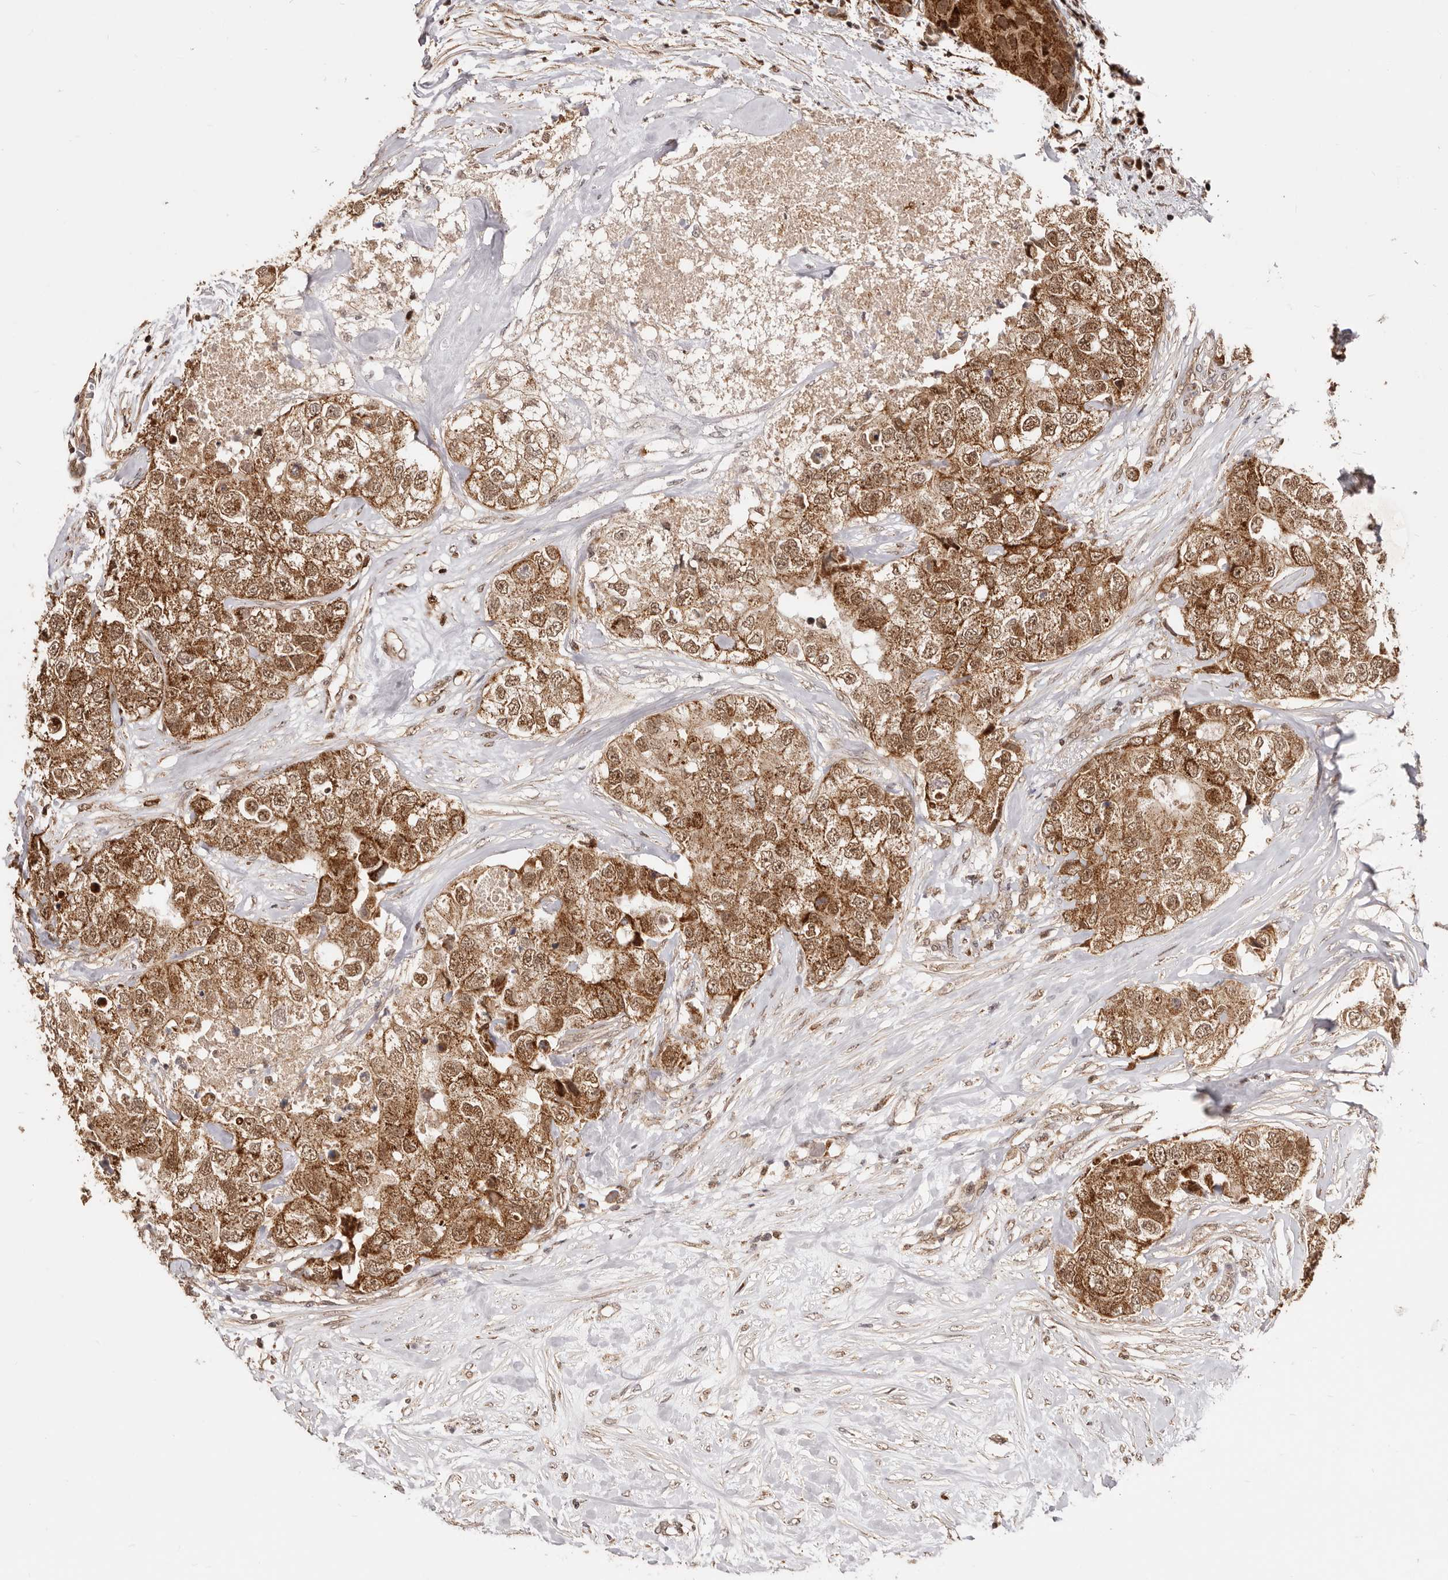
{"staining": {"intensity": "strong", "quantity": ">75%", "location": "cytoplasmic/membranous,nuclear"}, "tissue": "breast cancer", "cell_type": "Tumor cells", "image_type": "cancer", "snomed": [{"axis": "morphology", "description": "Duct carcinoma"}, {"axis": "topography", "description": "Breast"}], "caption": "DAB (3,3'-diaminobenzidine) immunohistochemical staining of breast cancer demonstrates strong cytoplasmic/membranous and nuclear protein staining in about >75% of tumor cells.", "gene": "SEC14L1", "patient": {"sex": "female", "age": 62}}